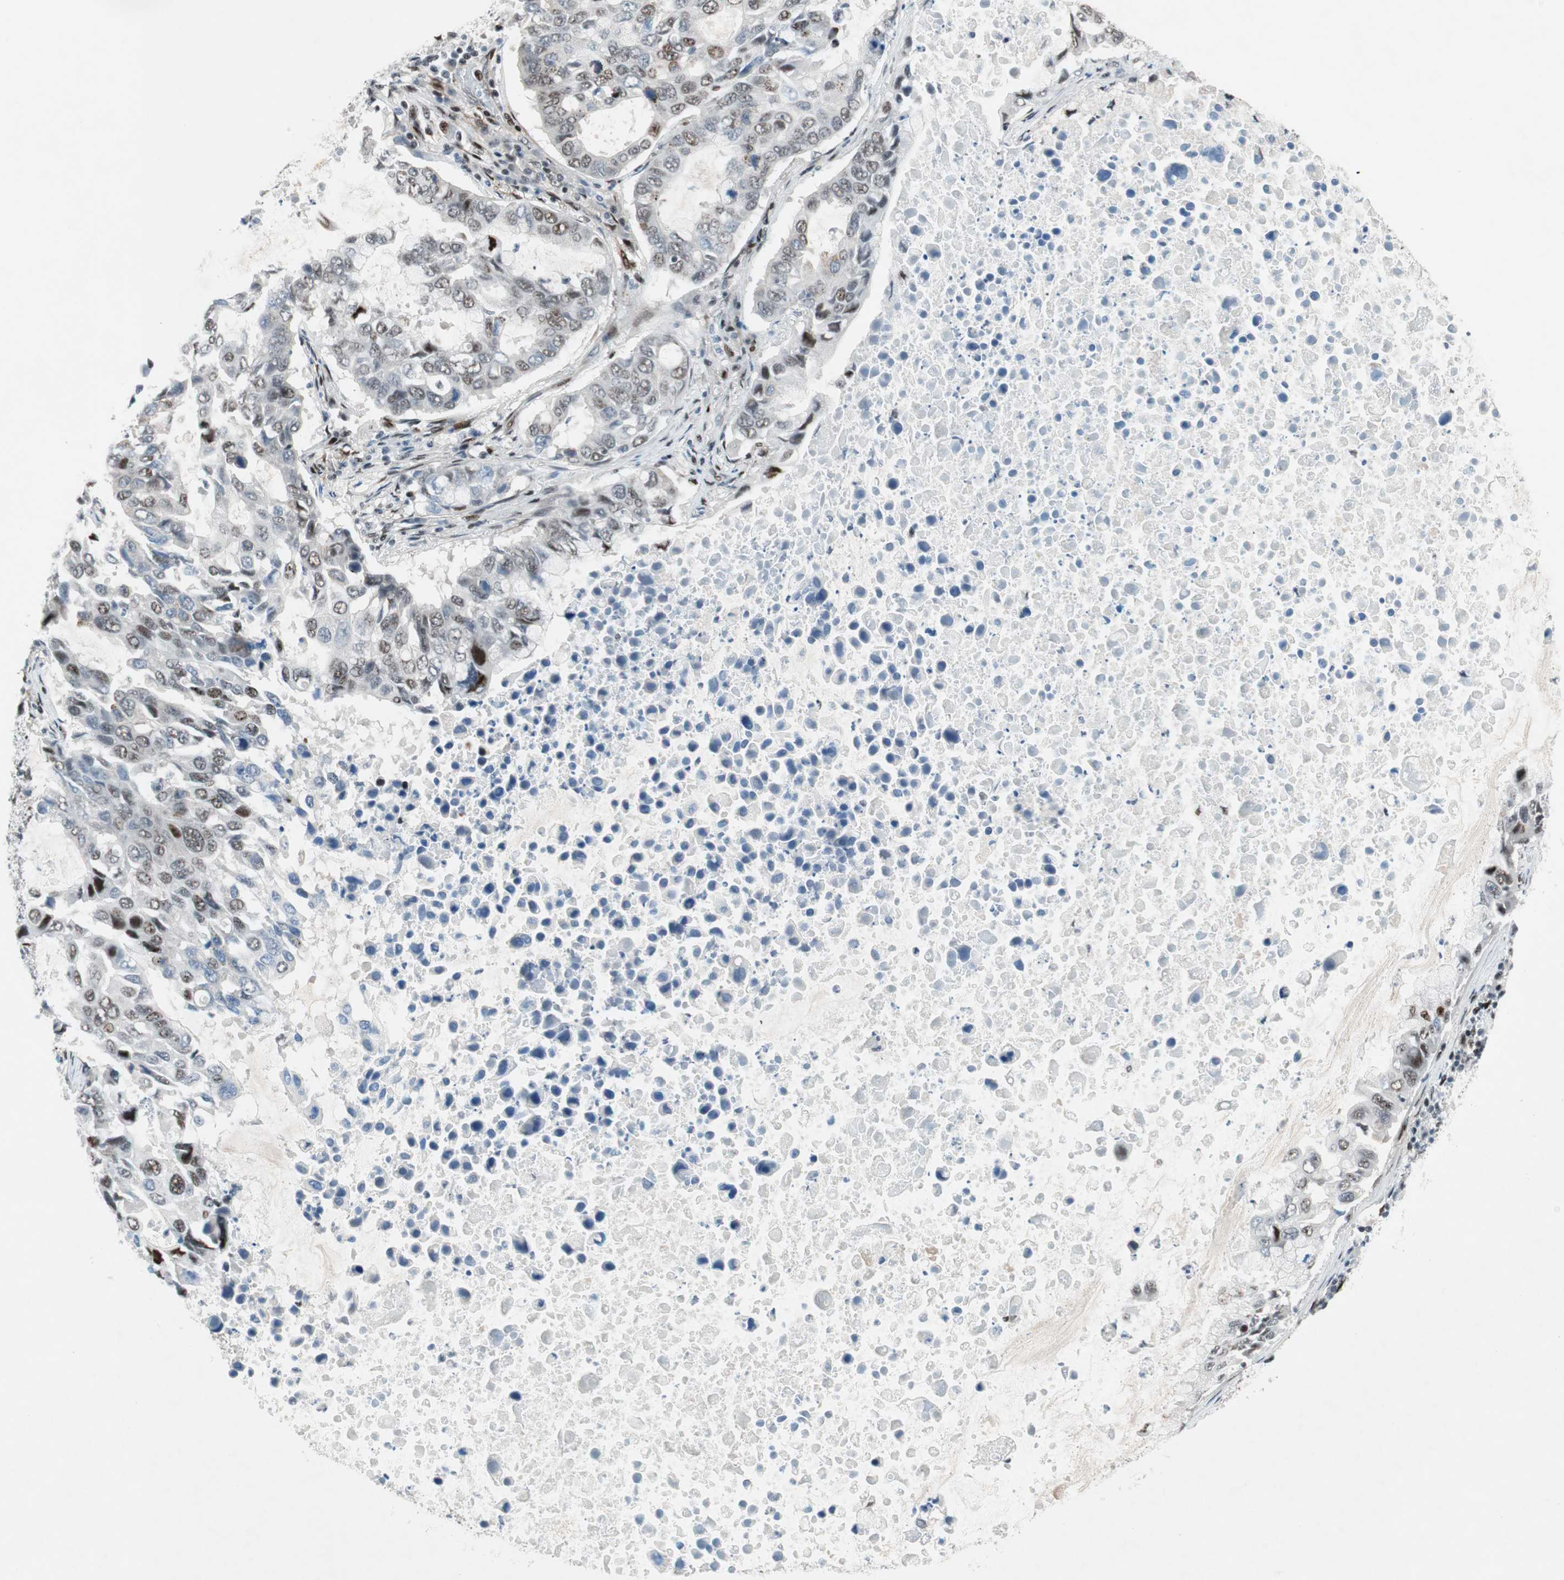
{"staining": {"intensity": "moderate", "quantity": "25%-75%", "location": "nuclear"}, "tissue": "lung cancer", "cell_type": "Tumor cells", "image_type": "cancer", "snomed": [{"axis": "morphology", "description": "Adenocarcinoma, NOS"}, {"axis": "topography", "description": "Lung"}], "caption": "A histopathology image of adenocarcinoma (lung) stained for a protein reveals moderate nuclear brown staining in tumor cells.", "gene": "FBXO44", "patient": {"sex": "male", "age": 64}}